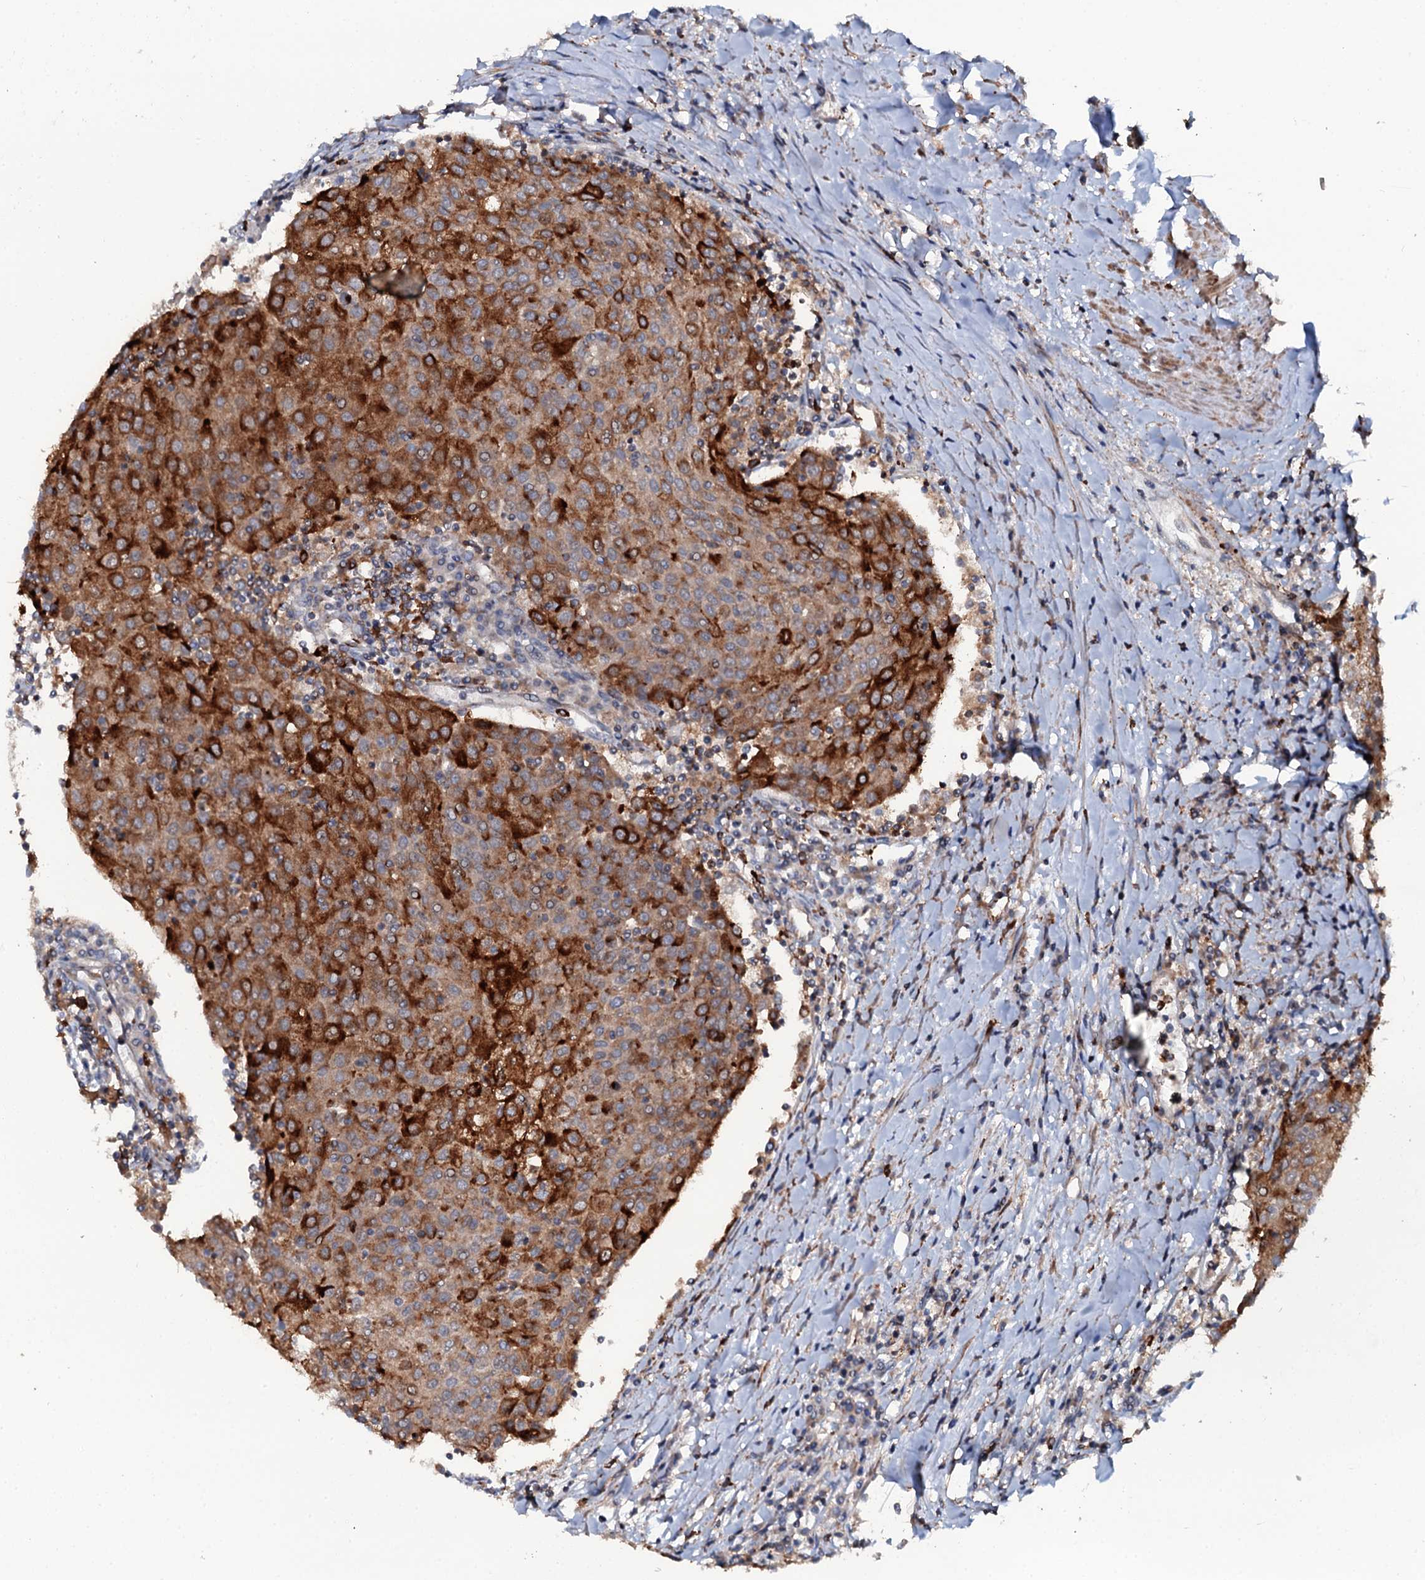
{"staining": {"intensity": "strong", "quantity": ">75%", "location": "cytoplasmic/membranous"}, "tissue": "urothelial cancer", "cell_type": "Tumor cells", "image_type": "cancer", "snomed": [{"axis": "morphology", "description": "Urothelial carcinoma, High grade"}, {"axis": "topography", "description": "Urinary bladder"}], "caption": "Tumor cells exhibit strong cytoplasmic/membranous positivity in about >75% of cells in urothelial carcinoma (high-grade).", "gene": "VAMP8", "patient": {"sex": "female", "age": 85}}